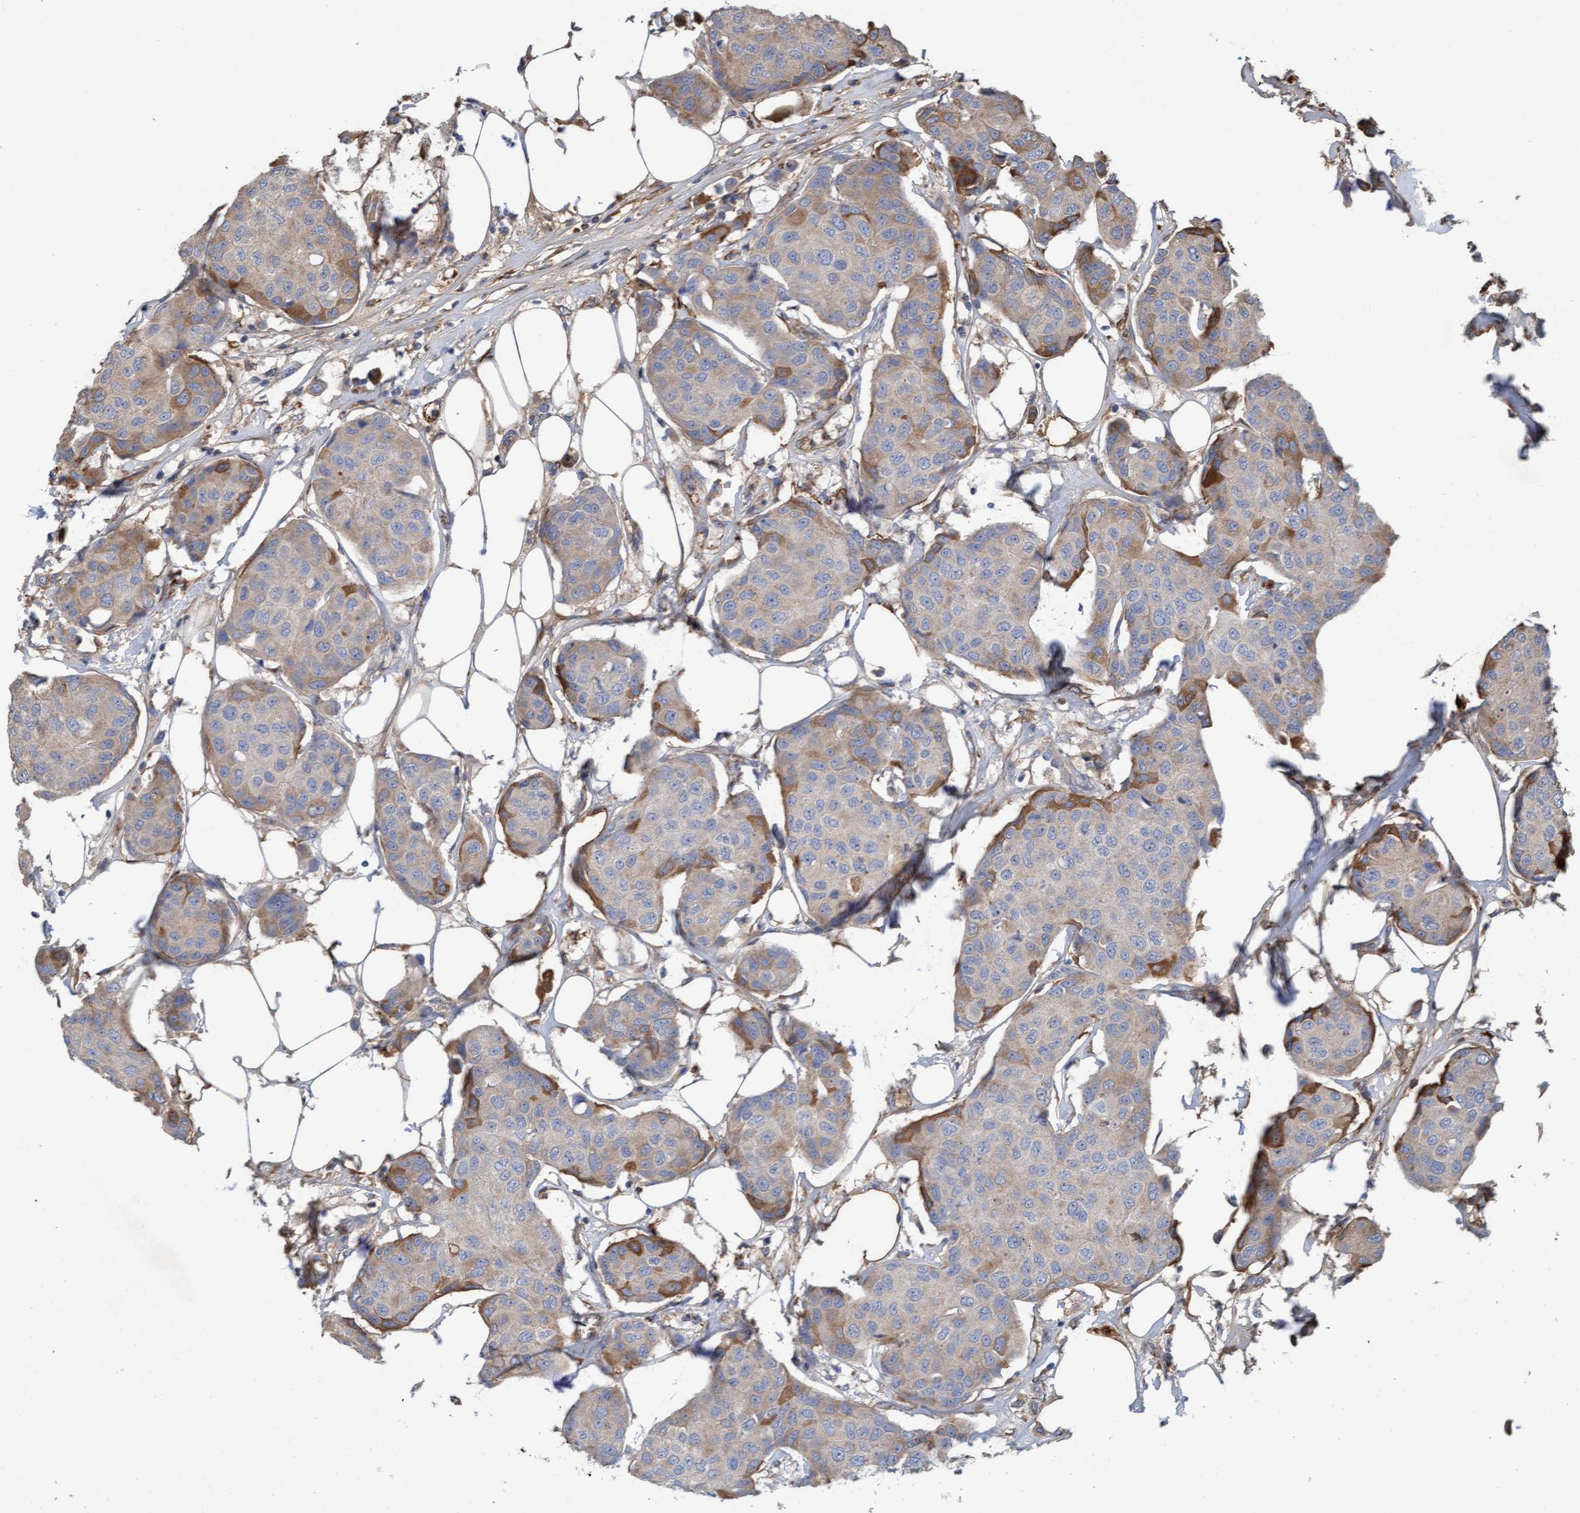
{"staining": {"intensity": "moderate", "quantity": "<25%", "location": "cytoplasmic/membranous"}, "tissue": "breast cancer", "cell_type": "Tumor cells", "image_type": "cancer", "snomed": [{"axis": "morphology", "description": "Duct carcinoma"}, {"axis": "topography", "description": "Breast"}], "caption": "DAB (3,3'-diaminobenzidine) immunohistochemical staining of infiltrating ductal carcinoma (breast) exhibits moderate cytoplasmic/membranous protein expression in about <25% of tumor cells. The protein is shown in brown color, while the nuclei are stained blue.", "gene": "DDHD2", "patient": {"sex": "female", "age": 80}}